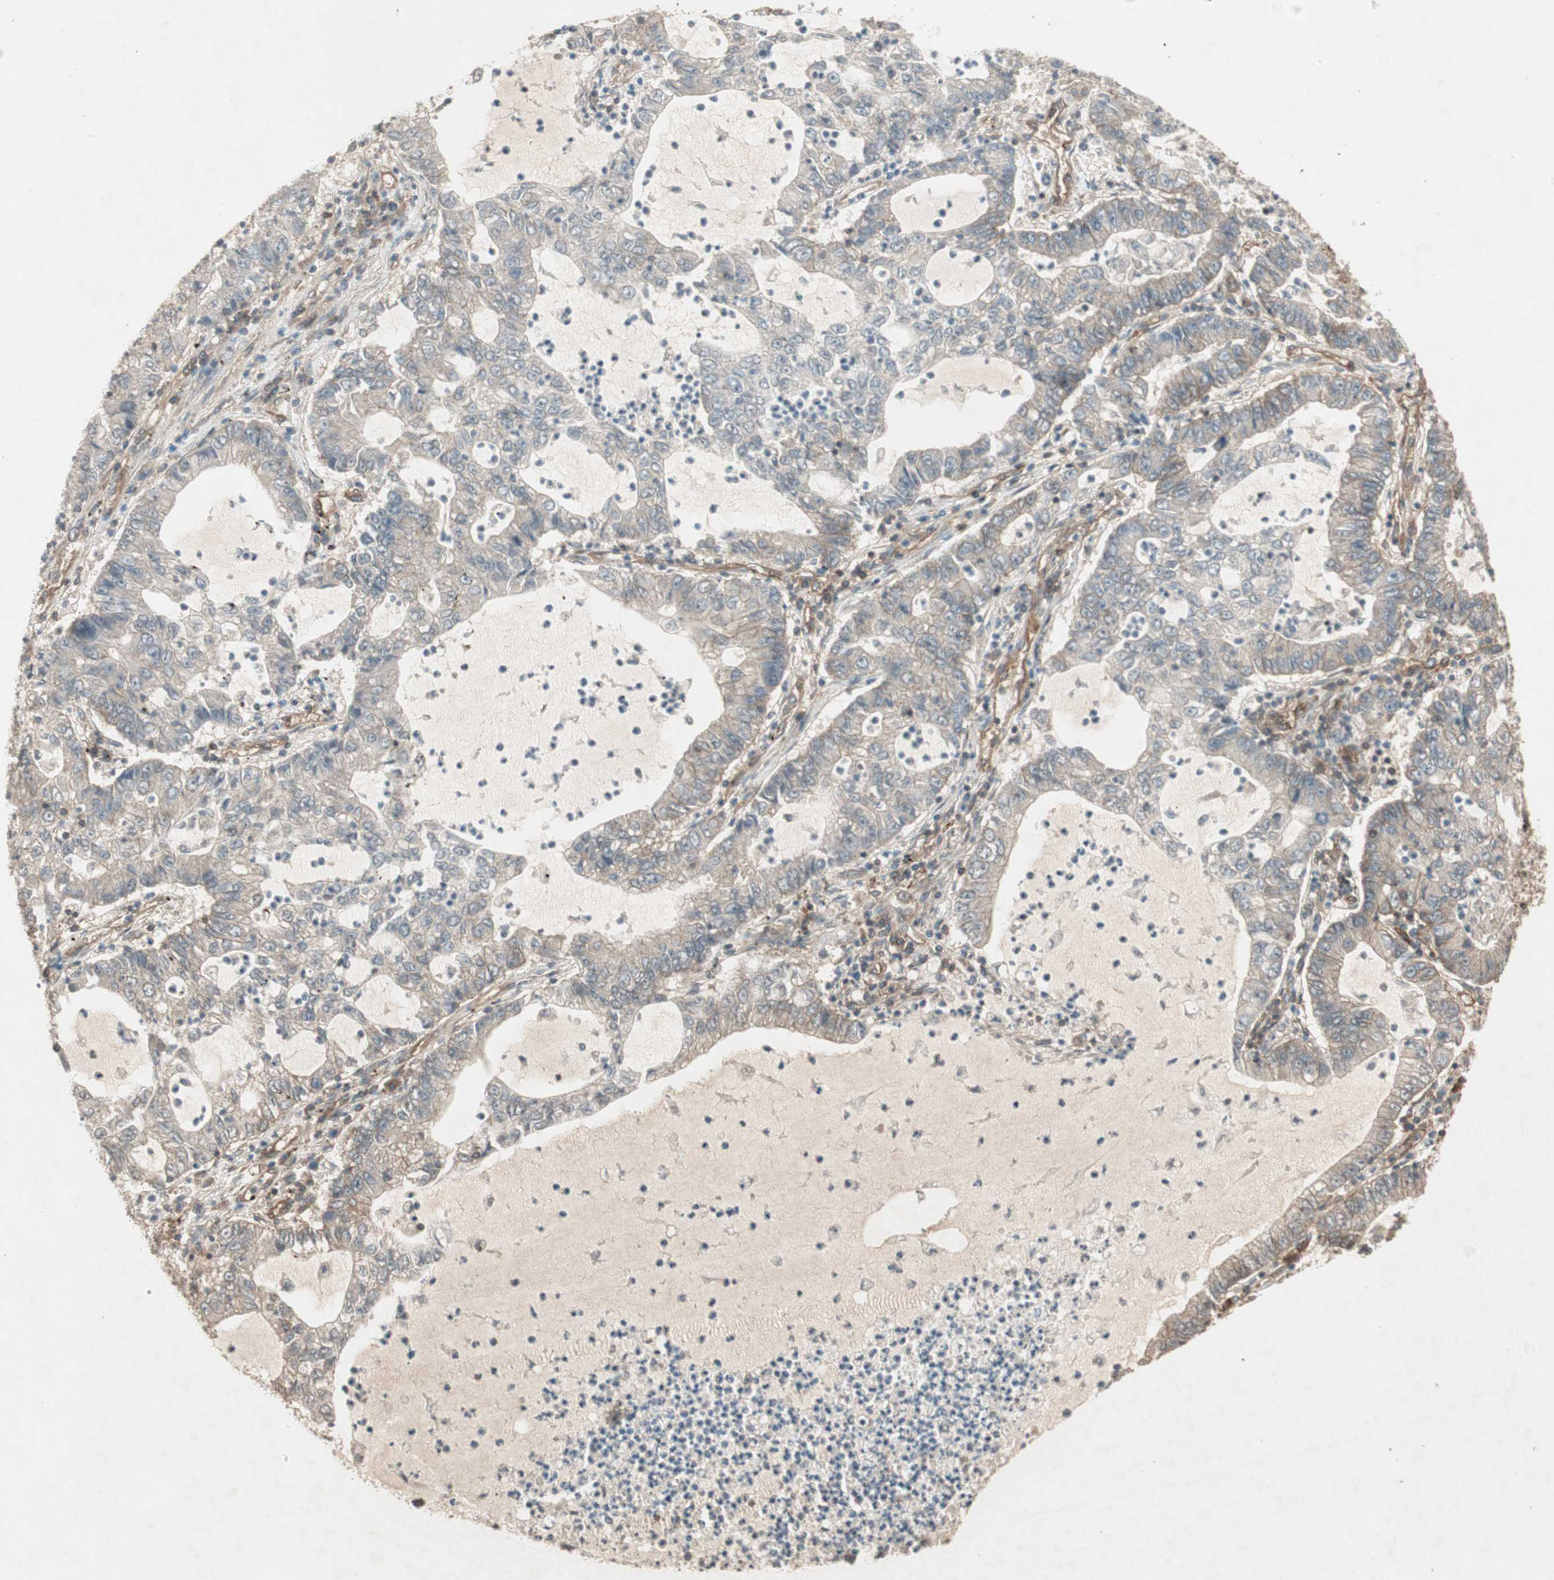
{"staining": {"intensity": "weak", "quantity": ">75%", "location": "cytoplasmic/membranous"}, "tissue": "lung cancer", "cell_type": "Tumor cells", "image_type": "cancer", "snomed": [{"axis": "morphology", "description": "Adenocarcinoma, NOS"}, {"axis": "topography", "description": "Lung"}], "caption": "There is low levels of weak cytoplasmic/membranous expression in tumor cells of lung cancer, as demonstrated by immunohistochemical staining (brown color).", "gene": "BTN3A3", "patient": {"sex": "female", "age": 51}}